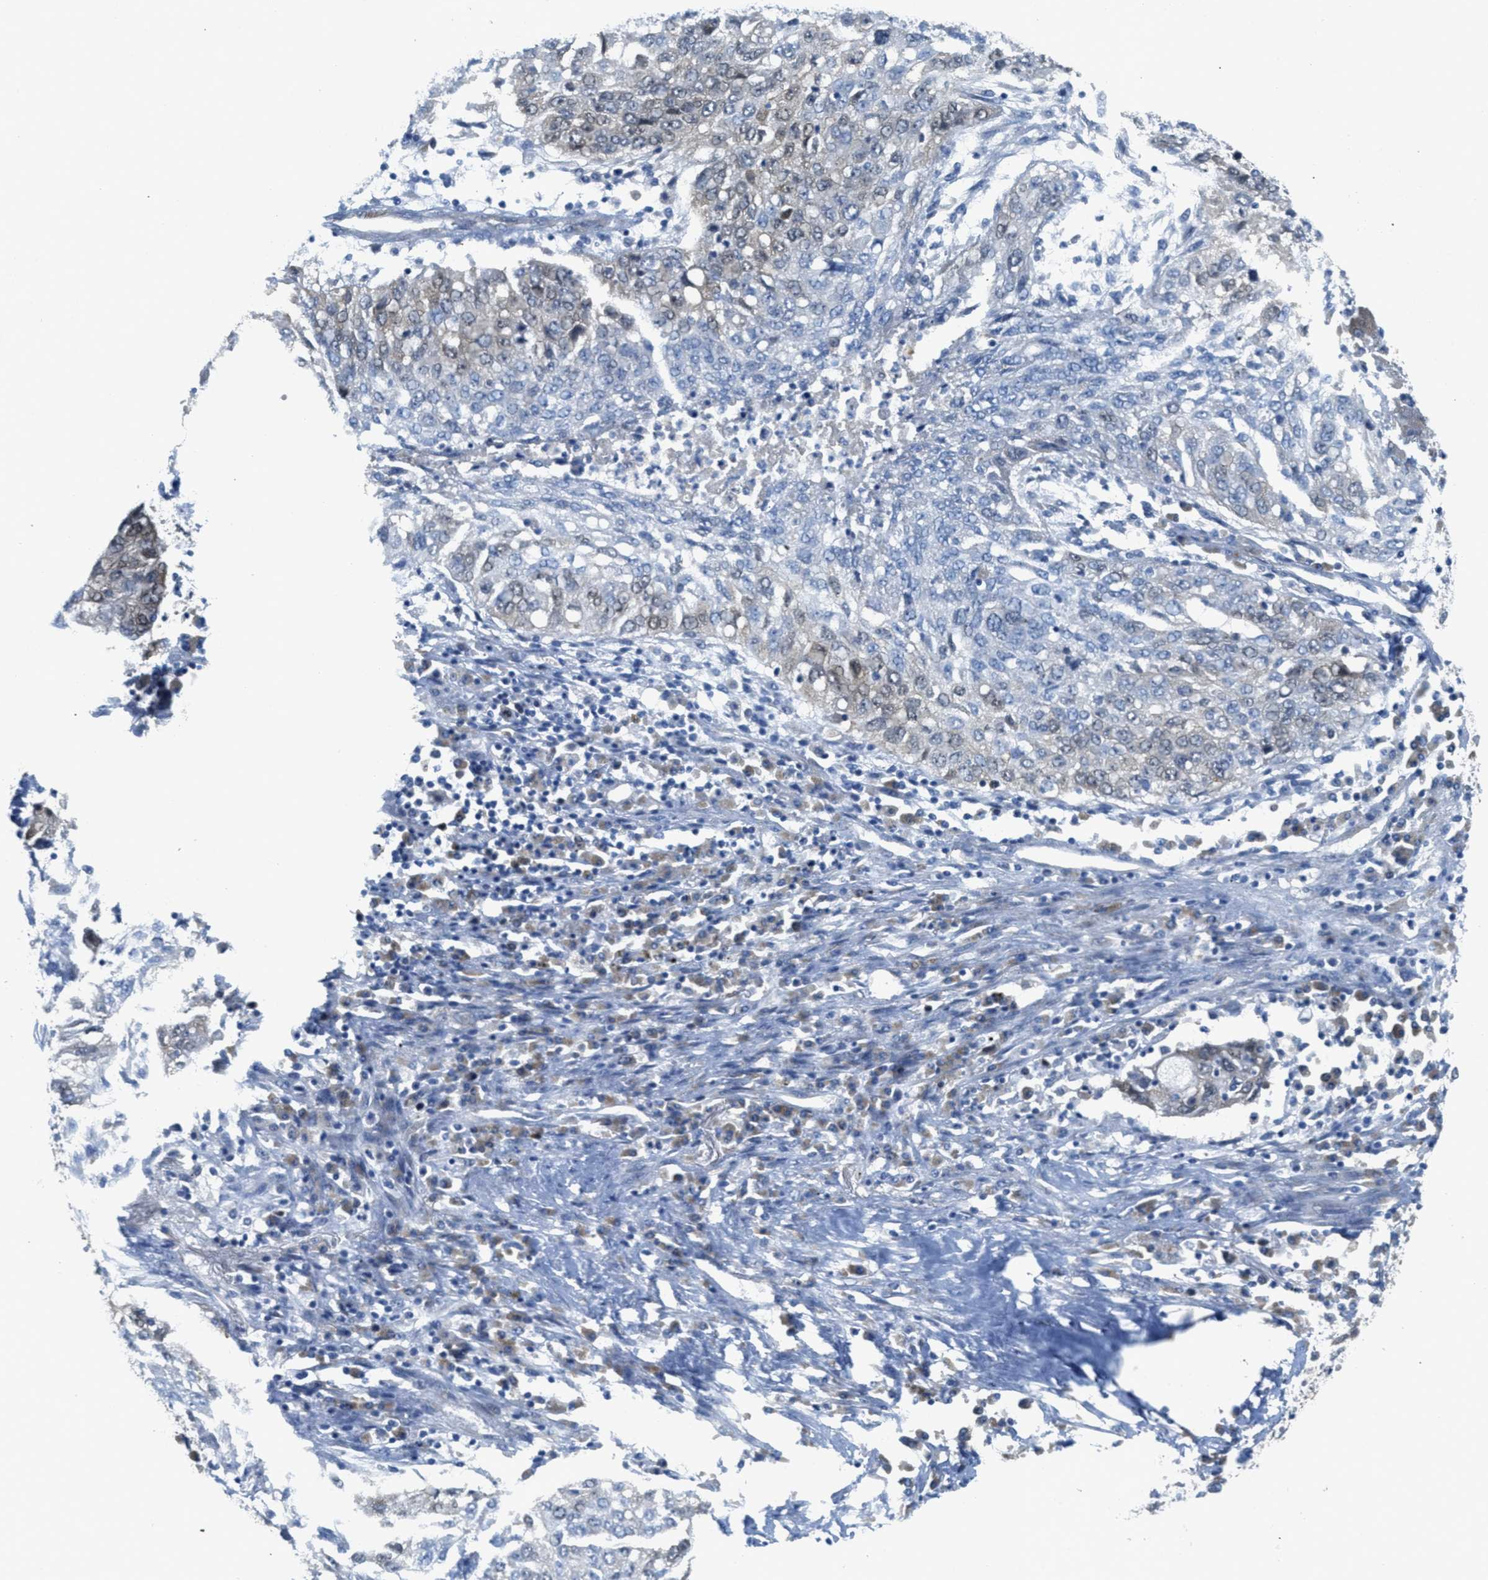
{"staining": {"intensity": "weak", "quantity": "<25%", "location": "cytoplasmic/membranous,nuclear"}, "tissue": "lung cancer", "cell_type": "Tumor cells", "image_type": "cancer", "snomed": [{"axis": "morphology", "description": "Squamous cell carcinoma, NOS"}, {"axis": "topography", "description": "Lung"}], "caption": "An immunohistochemistry image of lung cancer is shown. There is no staining in tumor cells of lung cancer. The staining was performed using DAB to visualize the protein expression in brown, while the nuclei were stained in blue with hematoxylin (Magnification: 20x).", "gene": "ORC6", "patient": {"sex": "female", "age": 63}}